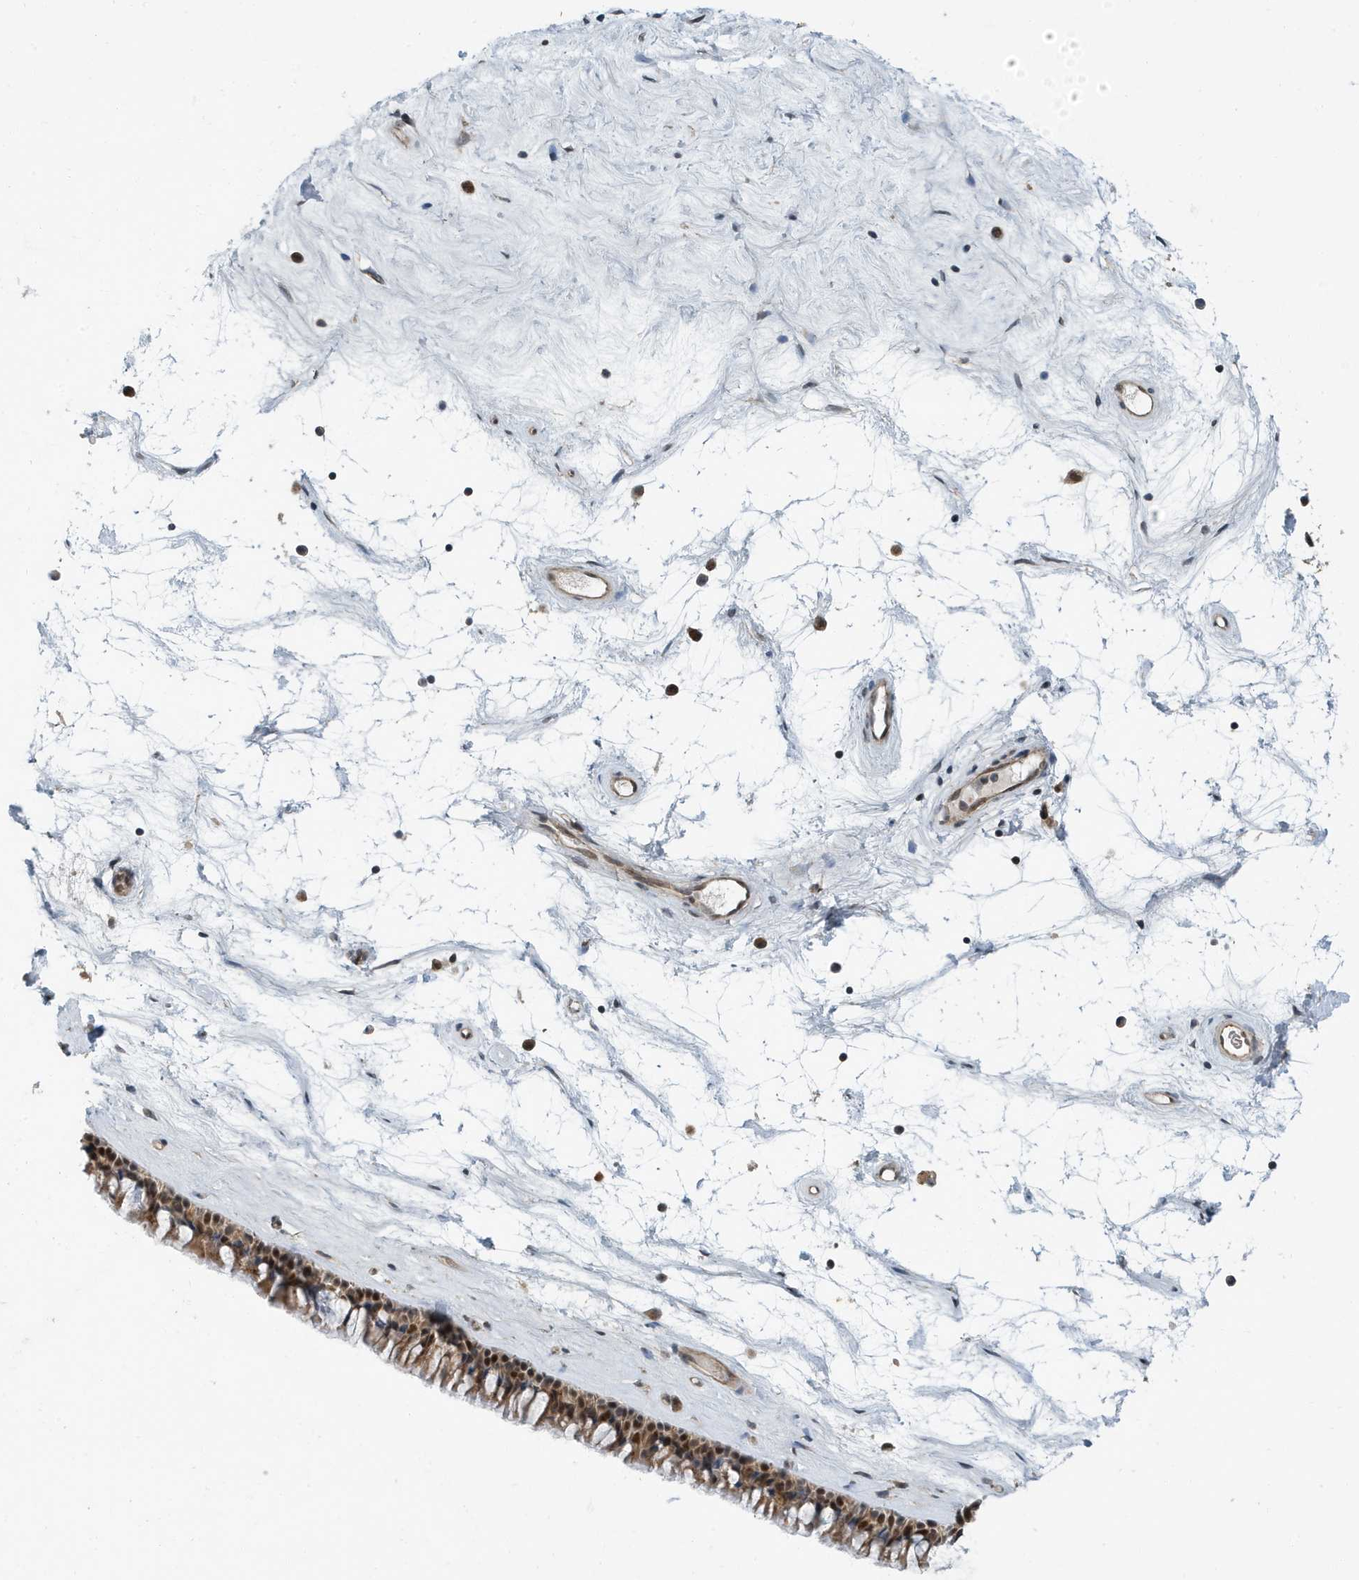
{"staining": {"intensity": "moderate", "quantity": ">75%", "location": "cytoplasmic/membranous,nuclear"}, "tissue": "nasopharynx", "cell_type": "Respiratory epithelial cells", "image_type": "normal", "snomed": [{"axis": "morphology", "description": "Normal tissue, NOS"}, {"axis": "topography", "description": "Nasopharynx"}], "caption": "DAB immunohistochemical staining of normal nasopharynx reveals moderate cytoplasmic/membranous,nuclear protein positivity in about >75% of respiratory epithelial cells.", "gene": "KIF15", "patient": {"sex": "male", "age": 64}}